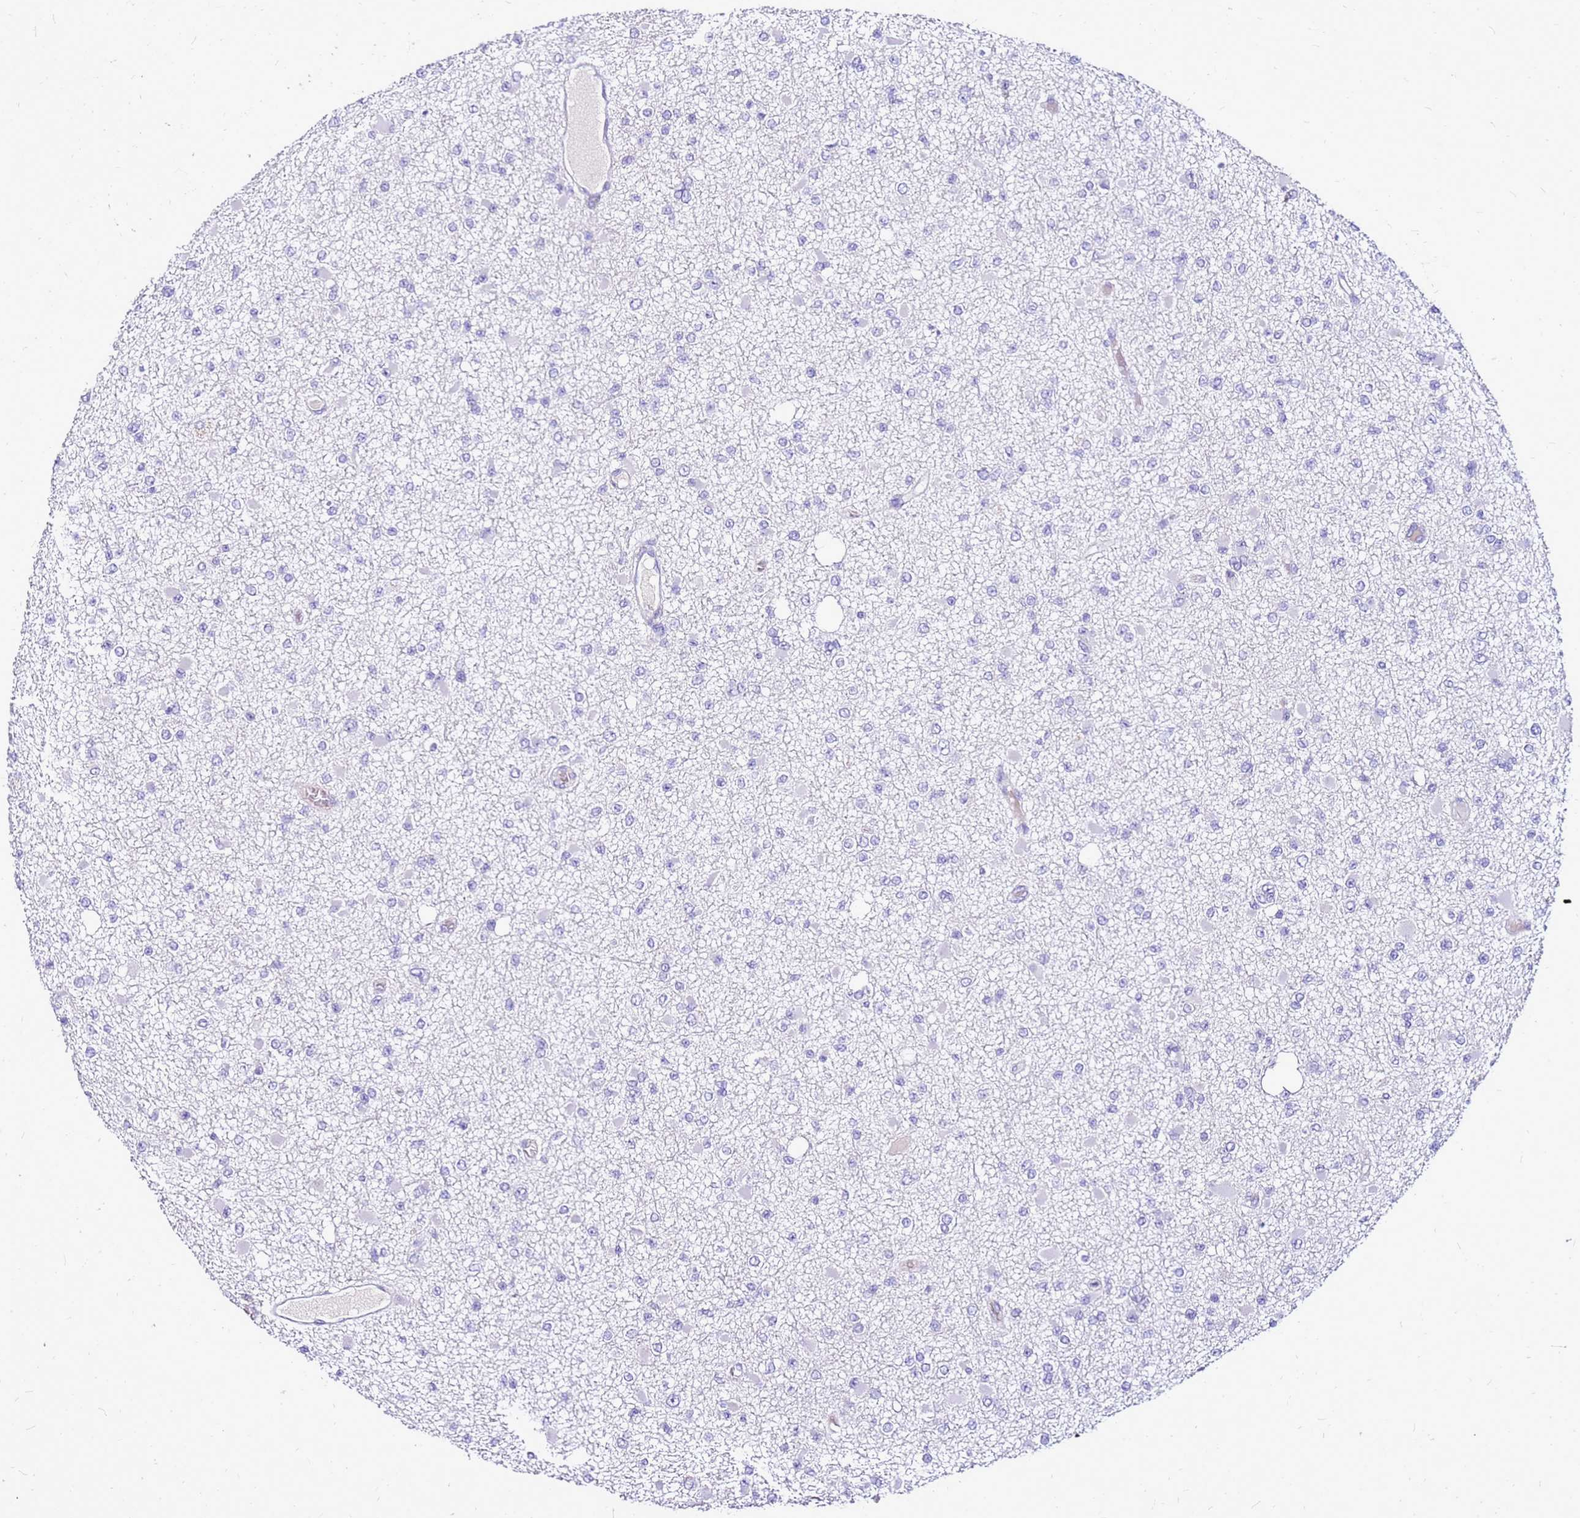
{"staining": {"intensity": "negative", "quantity": "none", "location": "none"}, "tissue": "glioma", "cell_type": "Tumor cells", "image_type": "cancer", "snomed": [{"axis": "morphology", "description": "Glioma, malignant, Low grade"}, {"axis": "topography", "description": "Brain"}], "caption": "Immunohistochemistry (IHC) histopathology image of human low-grade glioma (malignant) stained for a protein (brown), which shows no positivity in tumor cells. (Immunohistochemistry (IHC), brightfield microscopy, high magnification).", "gene": "DCDC2B", "patient": {"sex": "female", "age": 22}}